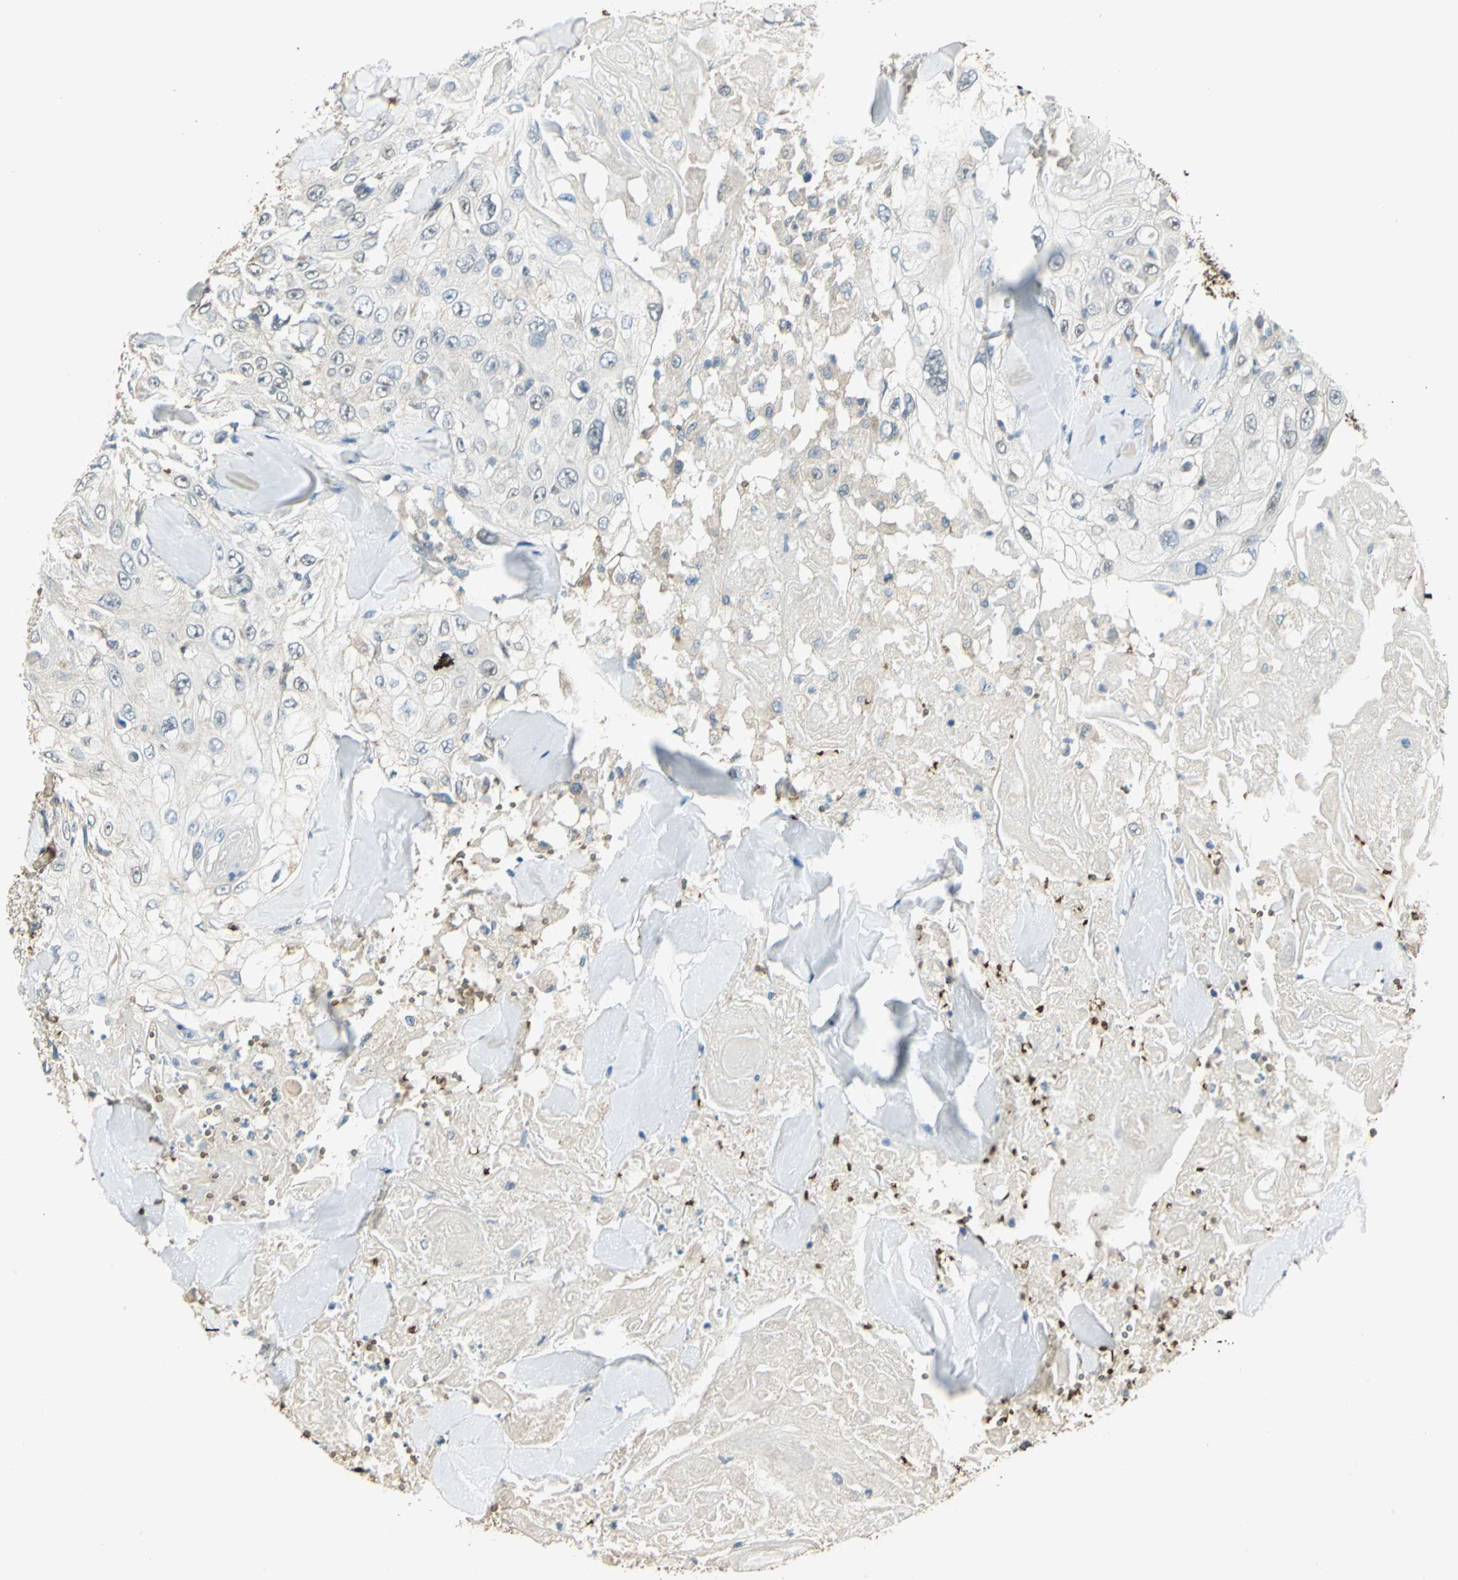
{"staining": {"intensity": "negative", "quantity": "none", "location": "none"}, "tissue": "skin cancer", "cell_type": "Tumor cells", "image_type": "cancer", "snomed": [{"axis": "morphology", "description": "Squamous cell carcinoma, NOS"}, {"axis": "topography", "description": "Skin"}], "caption": "The photomicrograph displays no staining of tumor cells in skin cancer.", "gene": "DDAH1", "patient": {"sex": "male", "age": 86}}